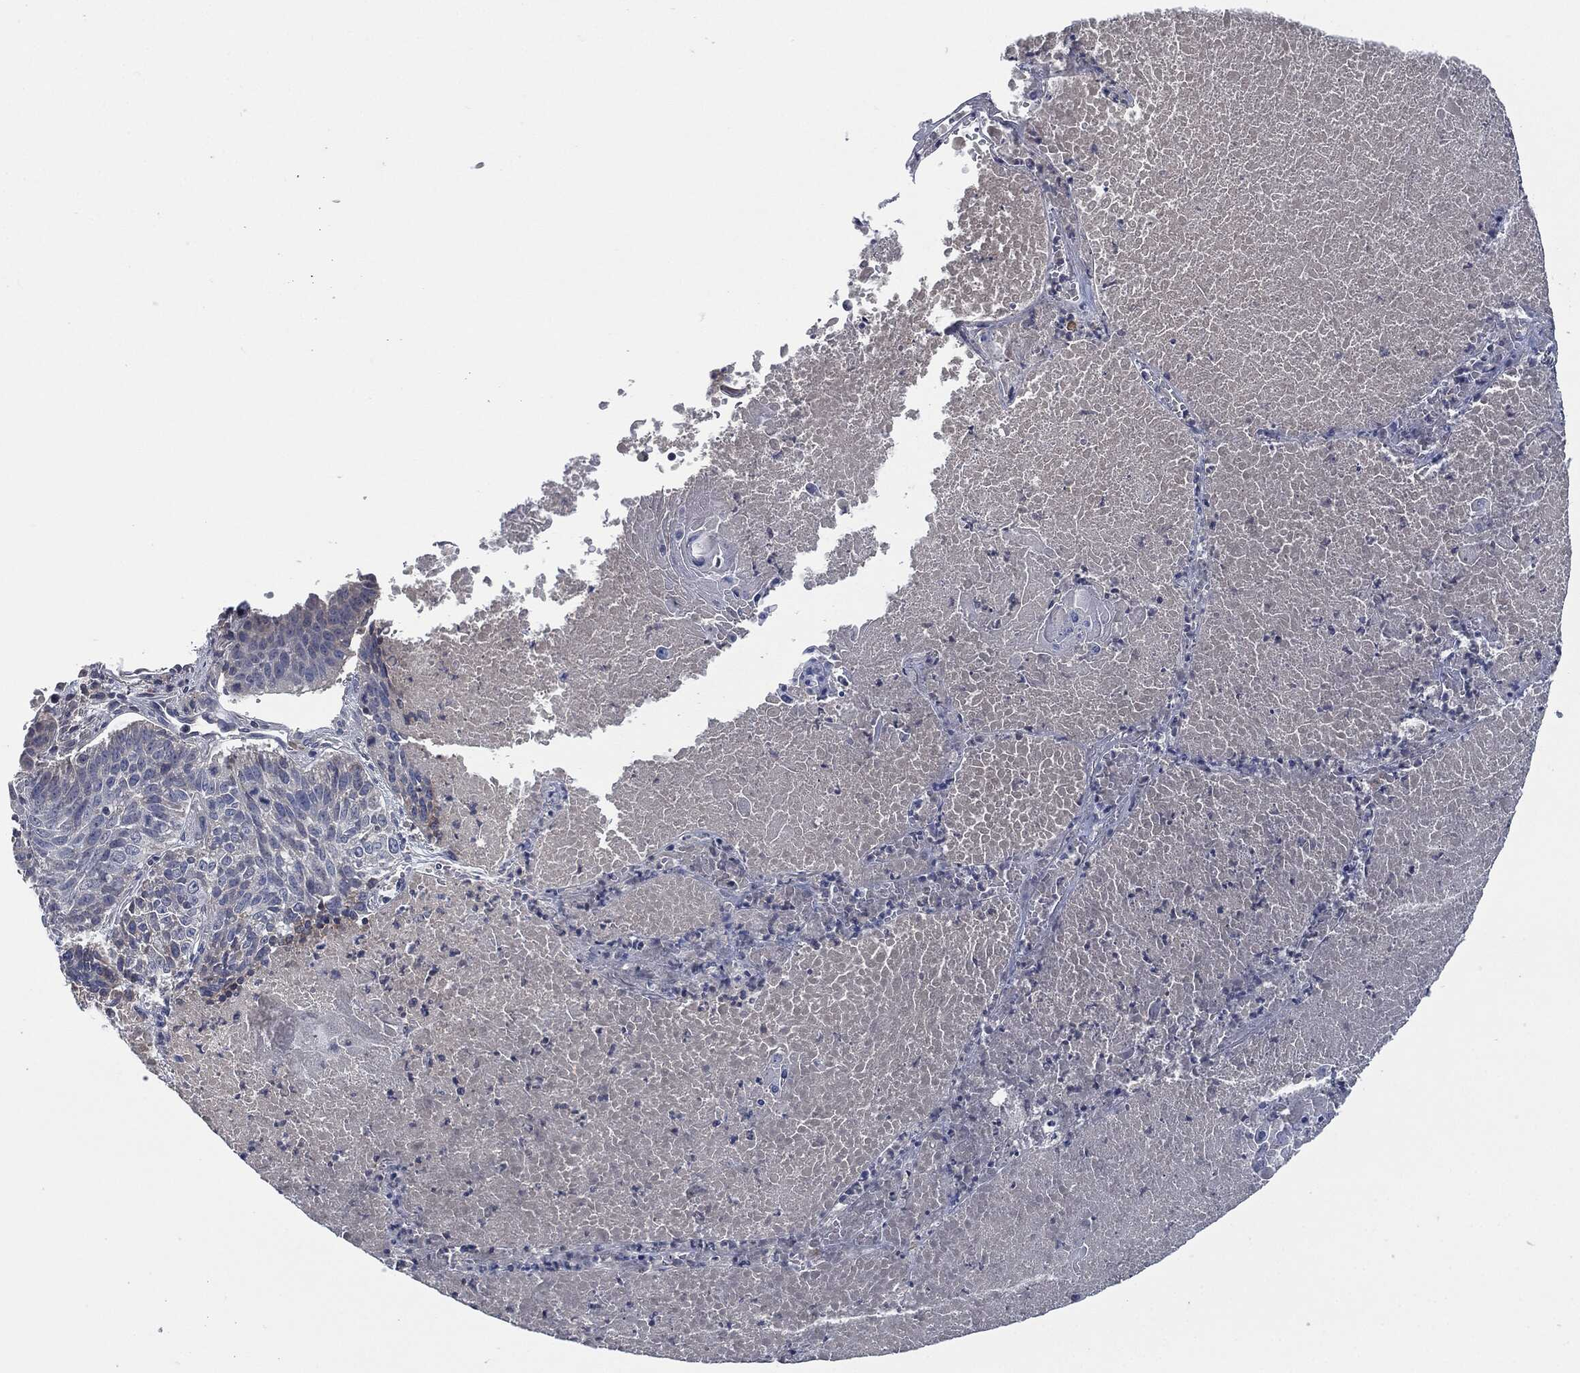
{"staining": {"intensity": "negative", "quantity": "none", "location": "none"}, "tissue": "lung cancer", "cell_type": "Tumor cells", "image_type": "cancer", "snomed": [{"axis": "morphology", "description": "Squamous cell carcinoma, NOS"}, {"axis": "topography", "description": "Lung"}], "caption": "DAB (3,3'-diaminobenzidine) immunohistochemical staining of lung cancer exhibits no significant staining in tumor cells.", "gene": "IL2RG", "patient": {"sex": "male", "age": 64}}